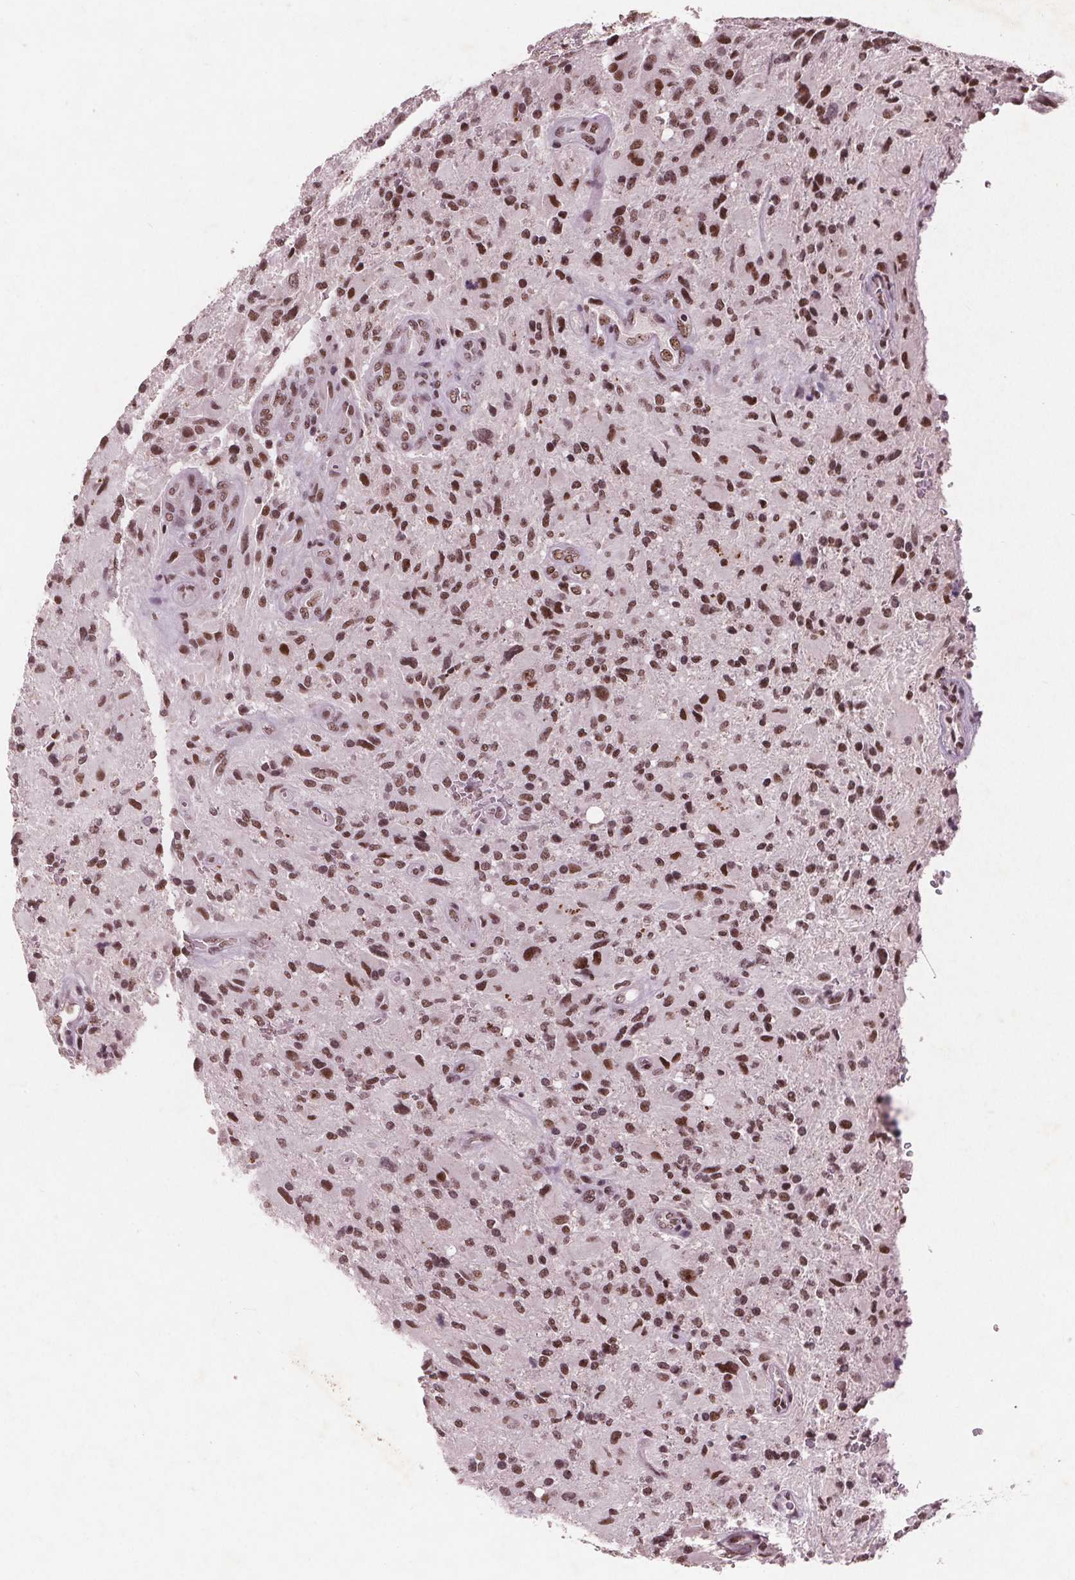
{"staining": {"intensity": "moderate", "quantity": ">75%", "location": "nuclear"}, "tissue": "glioma", "cell_type": "Tumor cells", "image_type": "cancer", "snomed": [{"axis": "morphology", "description": "Glioma, malignant, High grade"}, {"axis": "topography", "description": "Brain"}], "caption": "A micrograph of human glioma stained for a protein displays moderate nuclear brown staining in tumor cells.", "gene": "RPS6KA2", "patient": {"sex": "male", "age": 53}}